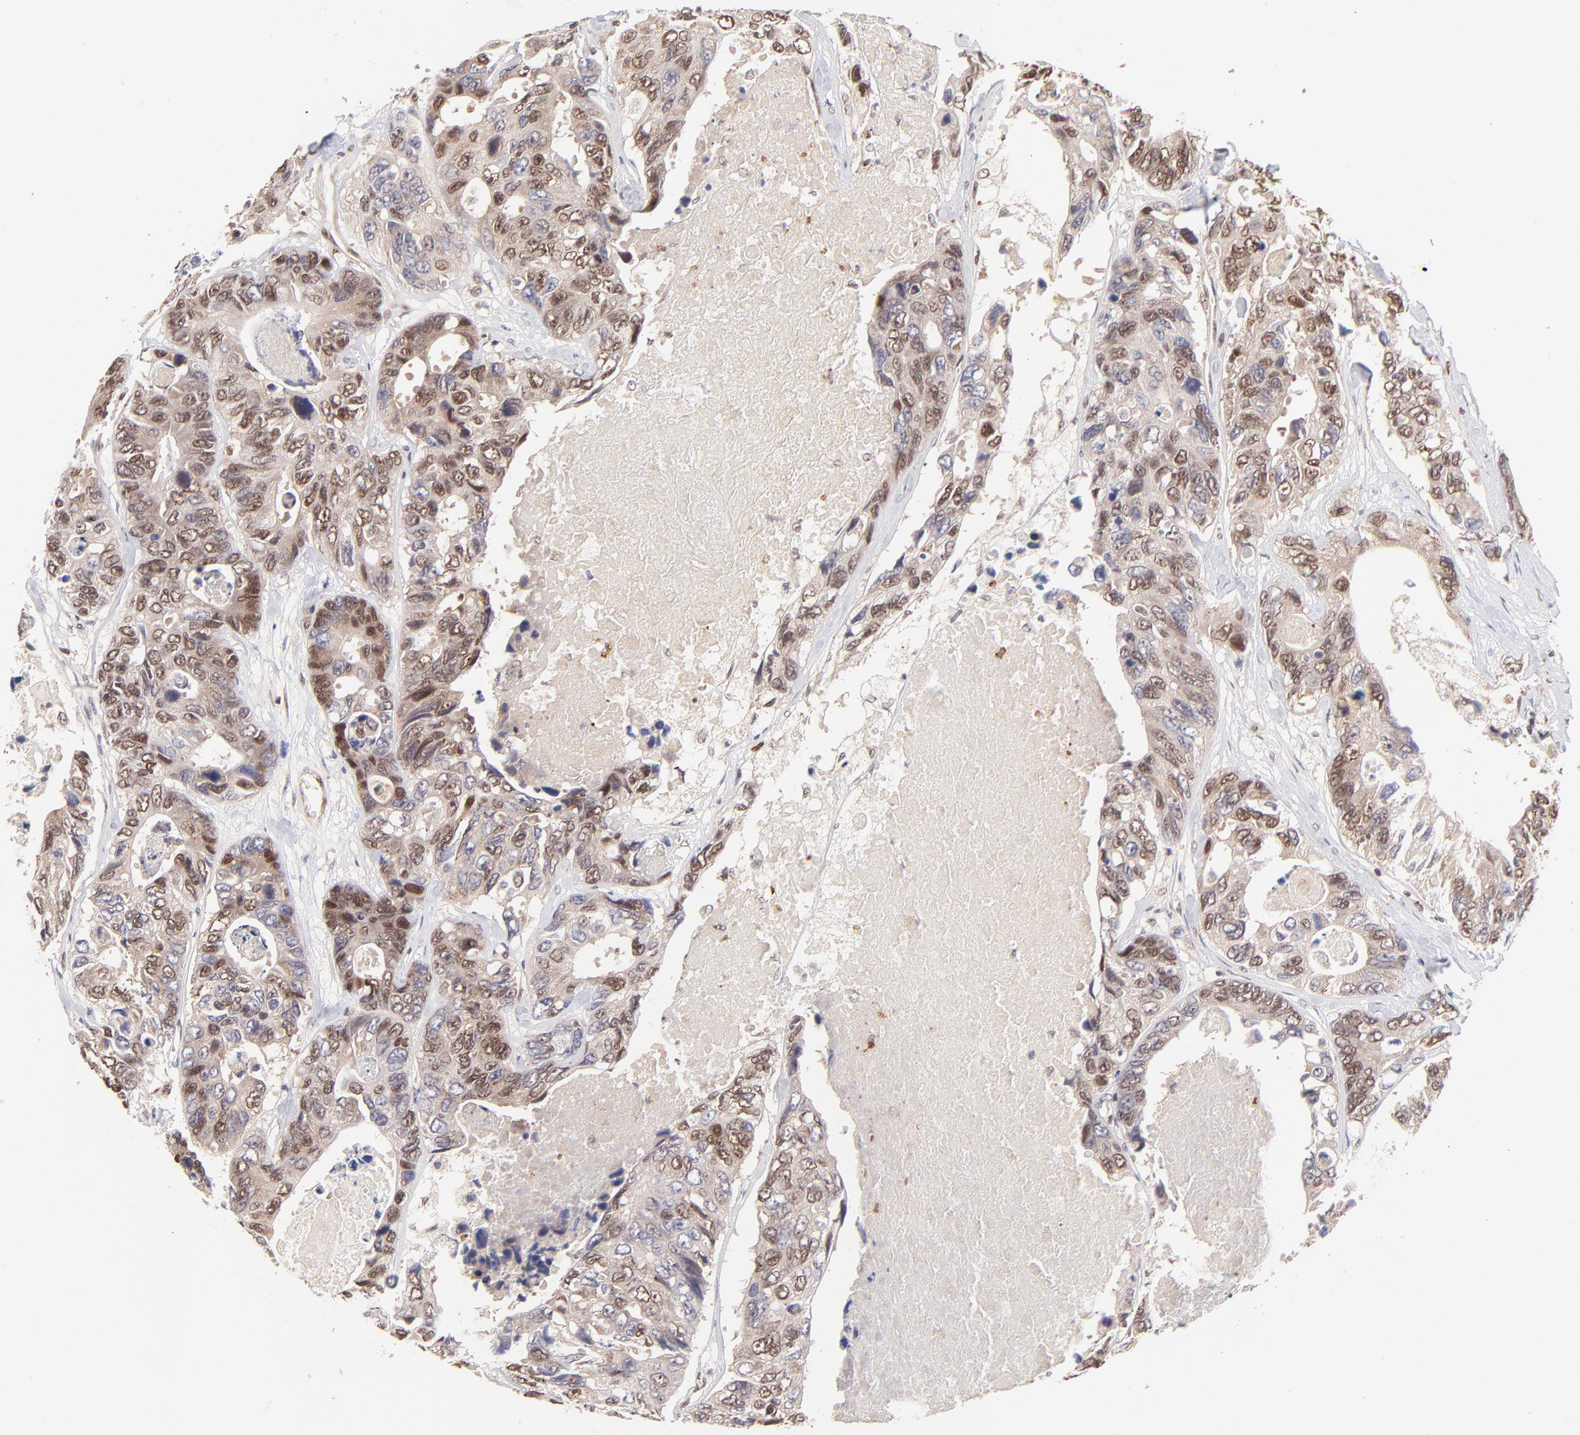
{"staining": {"intensity": "moderate", "quantity": "25%-75%", "location": "nuclear"}, "tissue": "colorectal cancer", "cell_type": "Tumor cells", "image_type": "cancer", "snomed": [{"axis": "morphology", "description": "Adenocarcinoma, NOS"}, {"axis": "topography", "description": "Colon"}], "caption": "Colorectal cancer stained for a protein displays moderate nuclear positivity in tumor cells.", "gene": "MED12", "patient": {"sex": "female", "age": 86}}